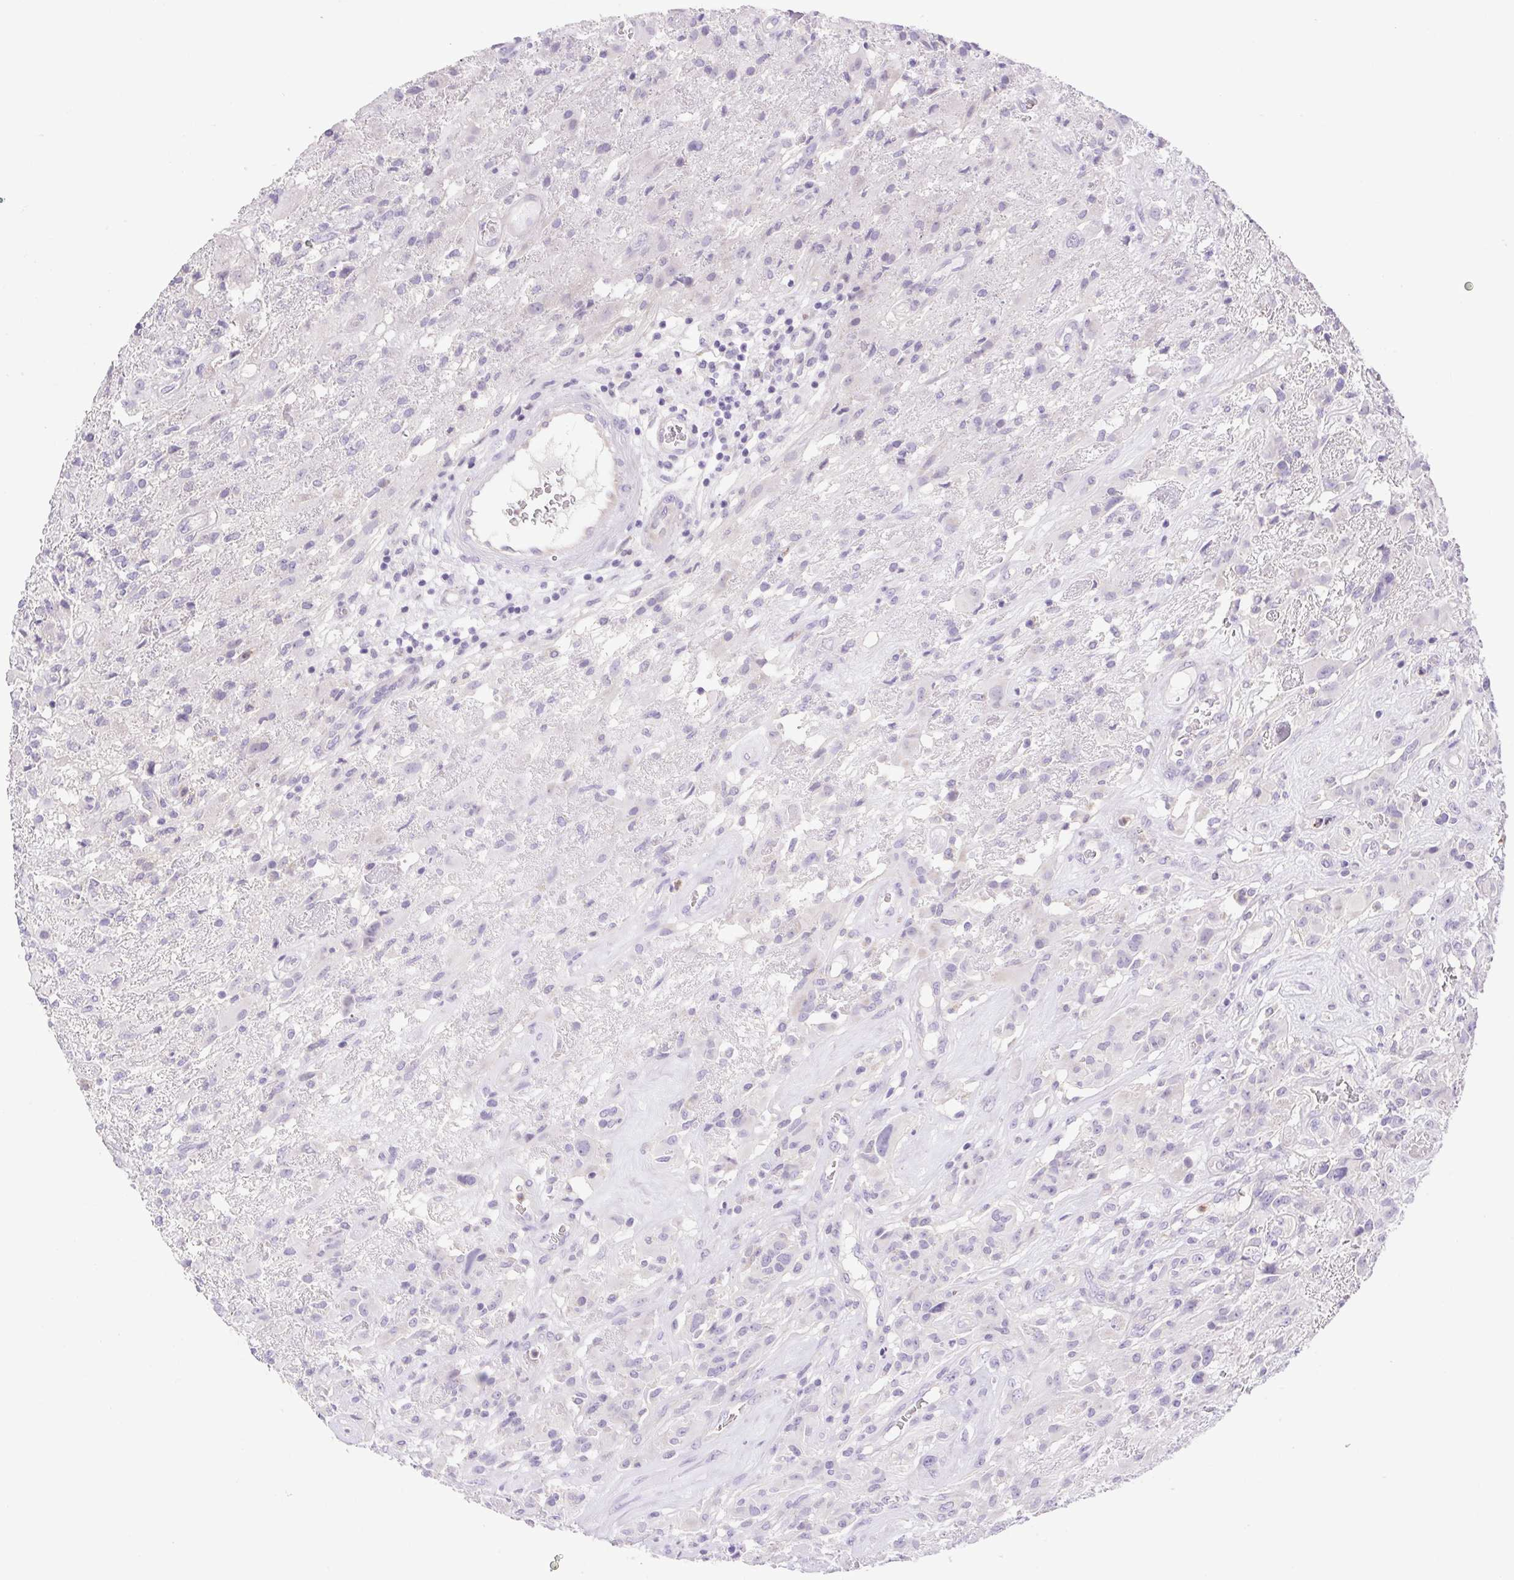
{"staining": {"intensity": "negative", "quantity": "none", "location": "none"}, "tissue": "glioma", "cell_type": "Tumor cells", "image_type": "cancer", "snomed": [{"axis": "morphology", "description": "Glioma, malignant, High grade"}, {"axis": "topography", "description": "Brain"}], "caption": "Glioma was stained to show a protein in brown. There is no significant positivity in tumor cells. Nuclei are stained in blue.", "gene": "FAM177B", "patient": {"sex": "male", "age": 46}}